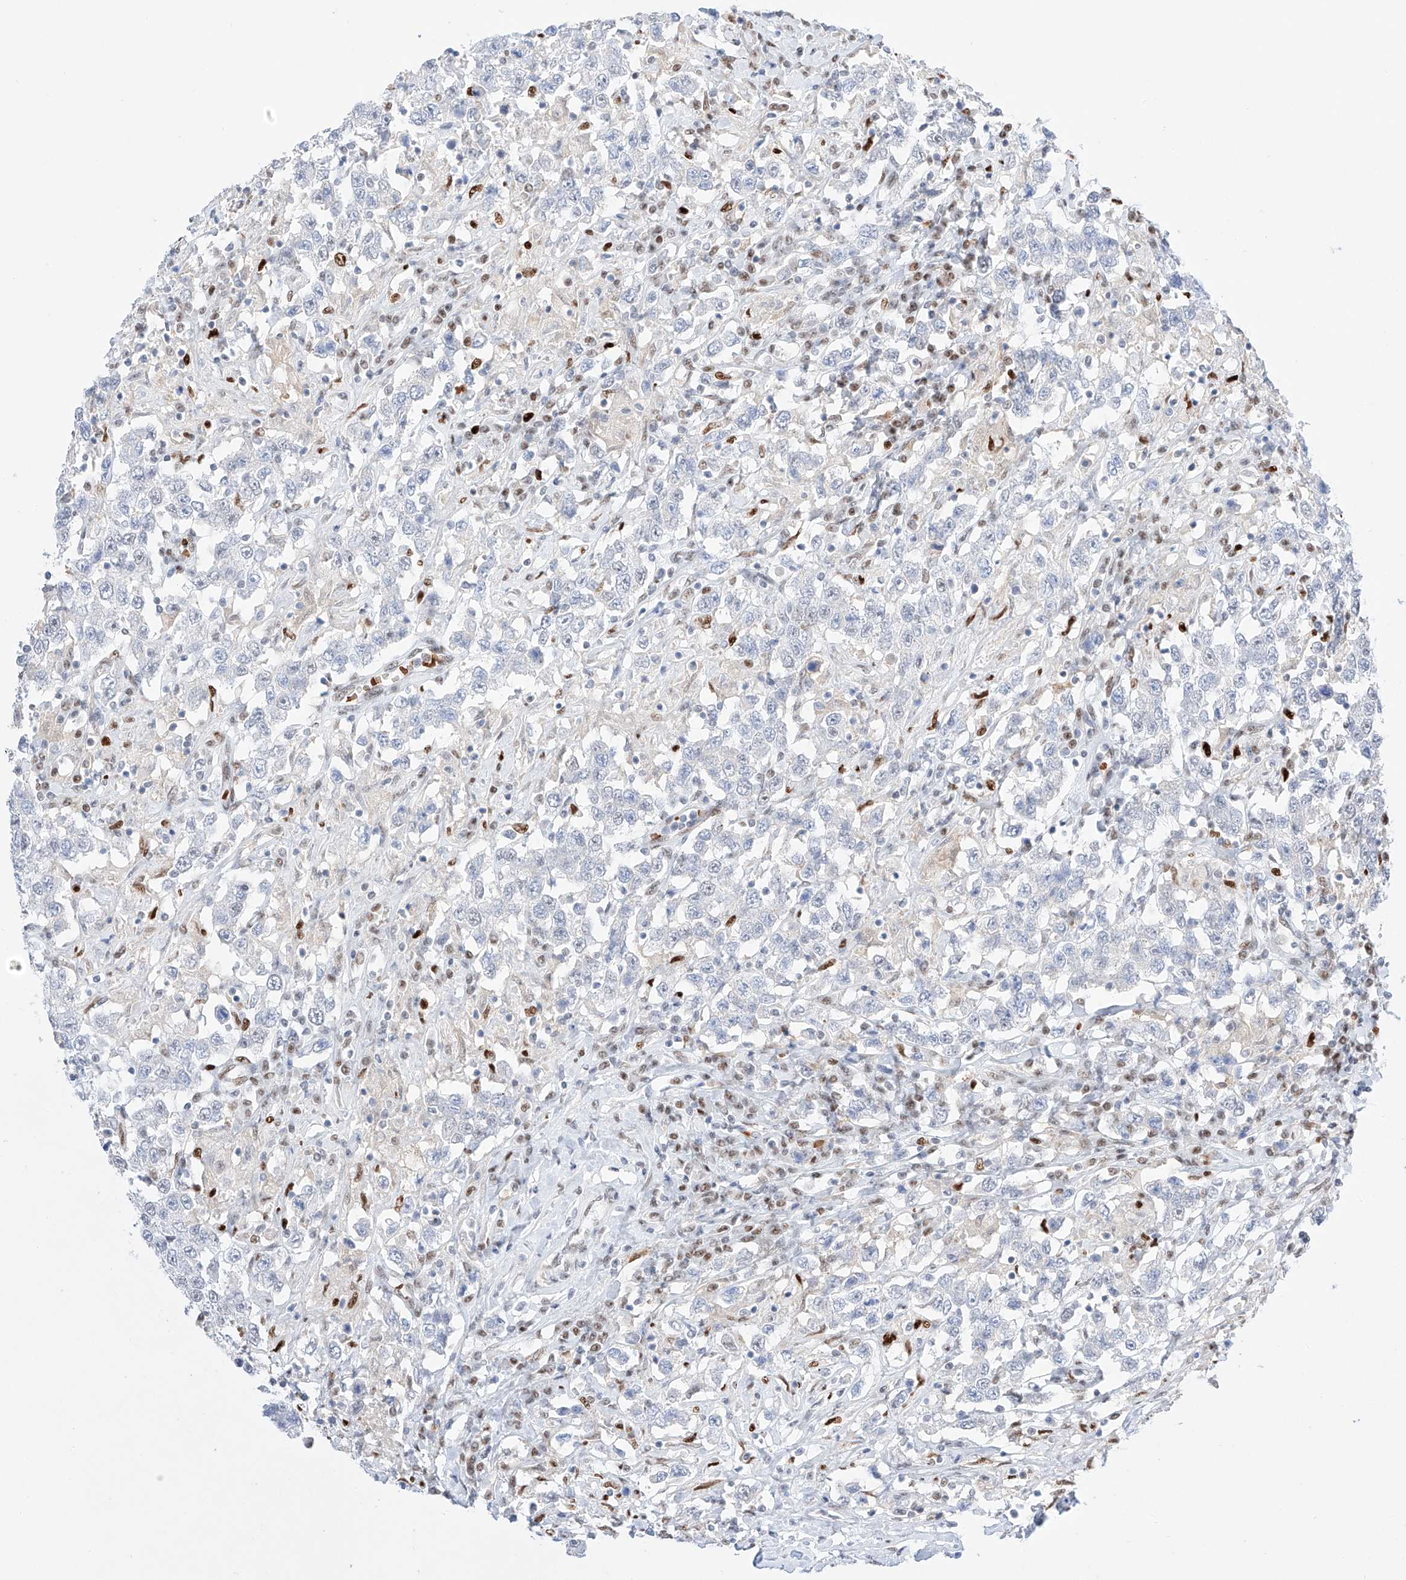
{"staining": {"intensity": "negative", "quantity": "none", "location": "none"}, "tissue": "testis cancer", "cell_type": "Tumor cells", "image_type": "cancer", "snomed": [{"axis": "morphology", "description": "Seminoma, NOS"}, {"axis": "topography", "description": "Testis"}], "caption": "This is a photomicrograph of IHC staining of testis cancer, which shows no staining in tumor cells.", "gene": "APIP", "patient": {"sex": "male", "age": 41}}